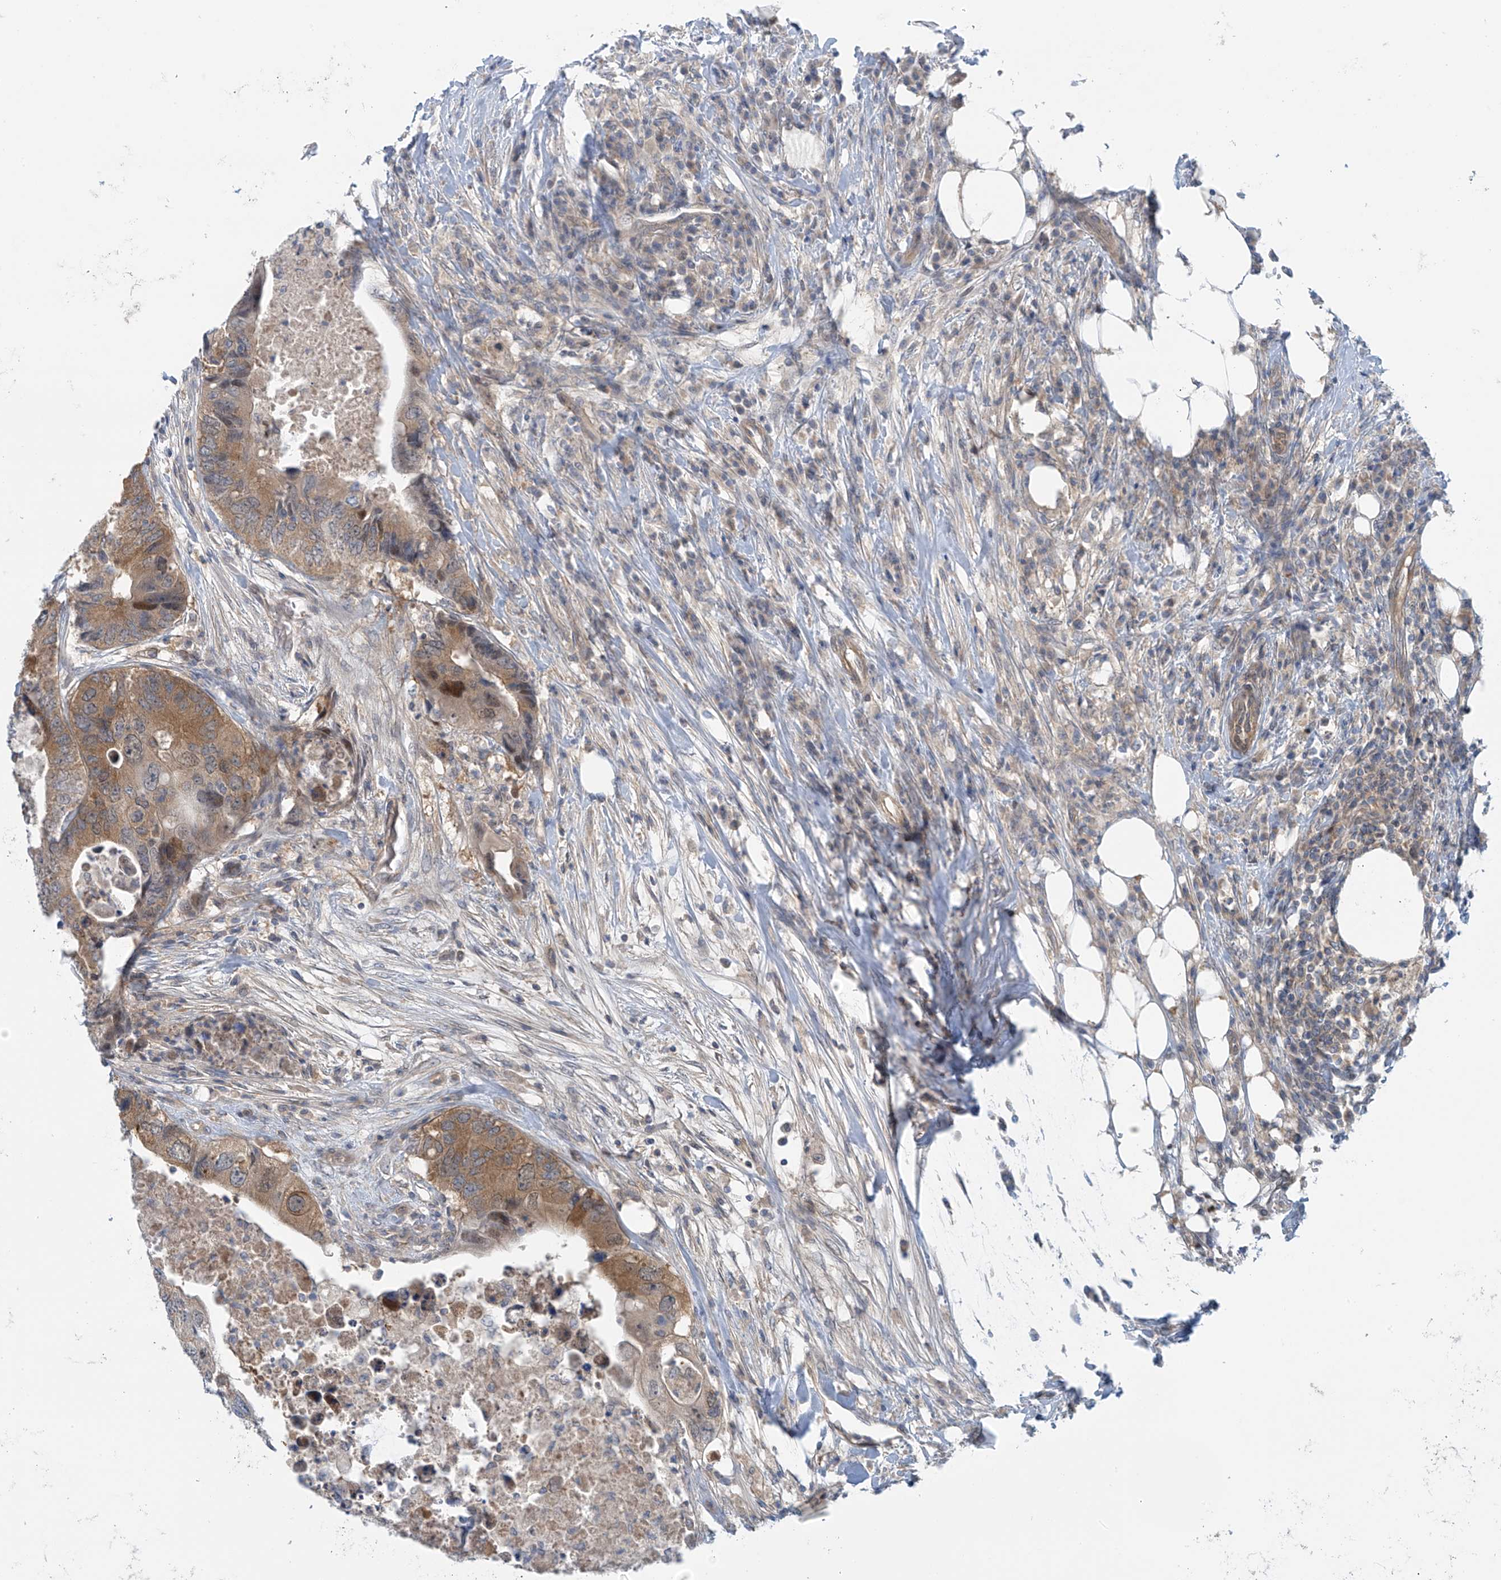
{"staining": {"intensity": "moderate", "quantity": ">75%", "location": "cytoplasmic/membranous"}, "tissue": "colorectal cancer", "cell_type": "Tumor cells", "image_type": "cancer", "snomed": [{"axis": "morphology", "description": "Adenocarcinoma, NOS"}, {"axis": "topography", "description": "Colon"}], "caption": "This is an image of IHC staining of colorectal cancer, which shows moderate expression in the cytoplasmic/membranous of tumor cells.", "gene": "FSD1L", "patient": {"sex": "male", "age": 71}}